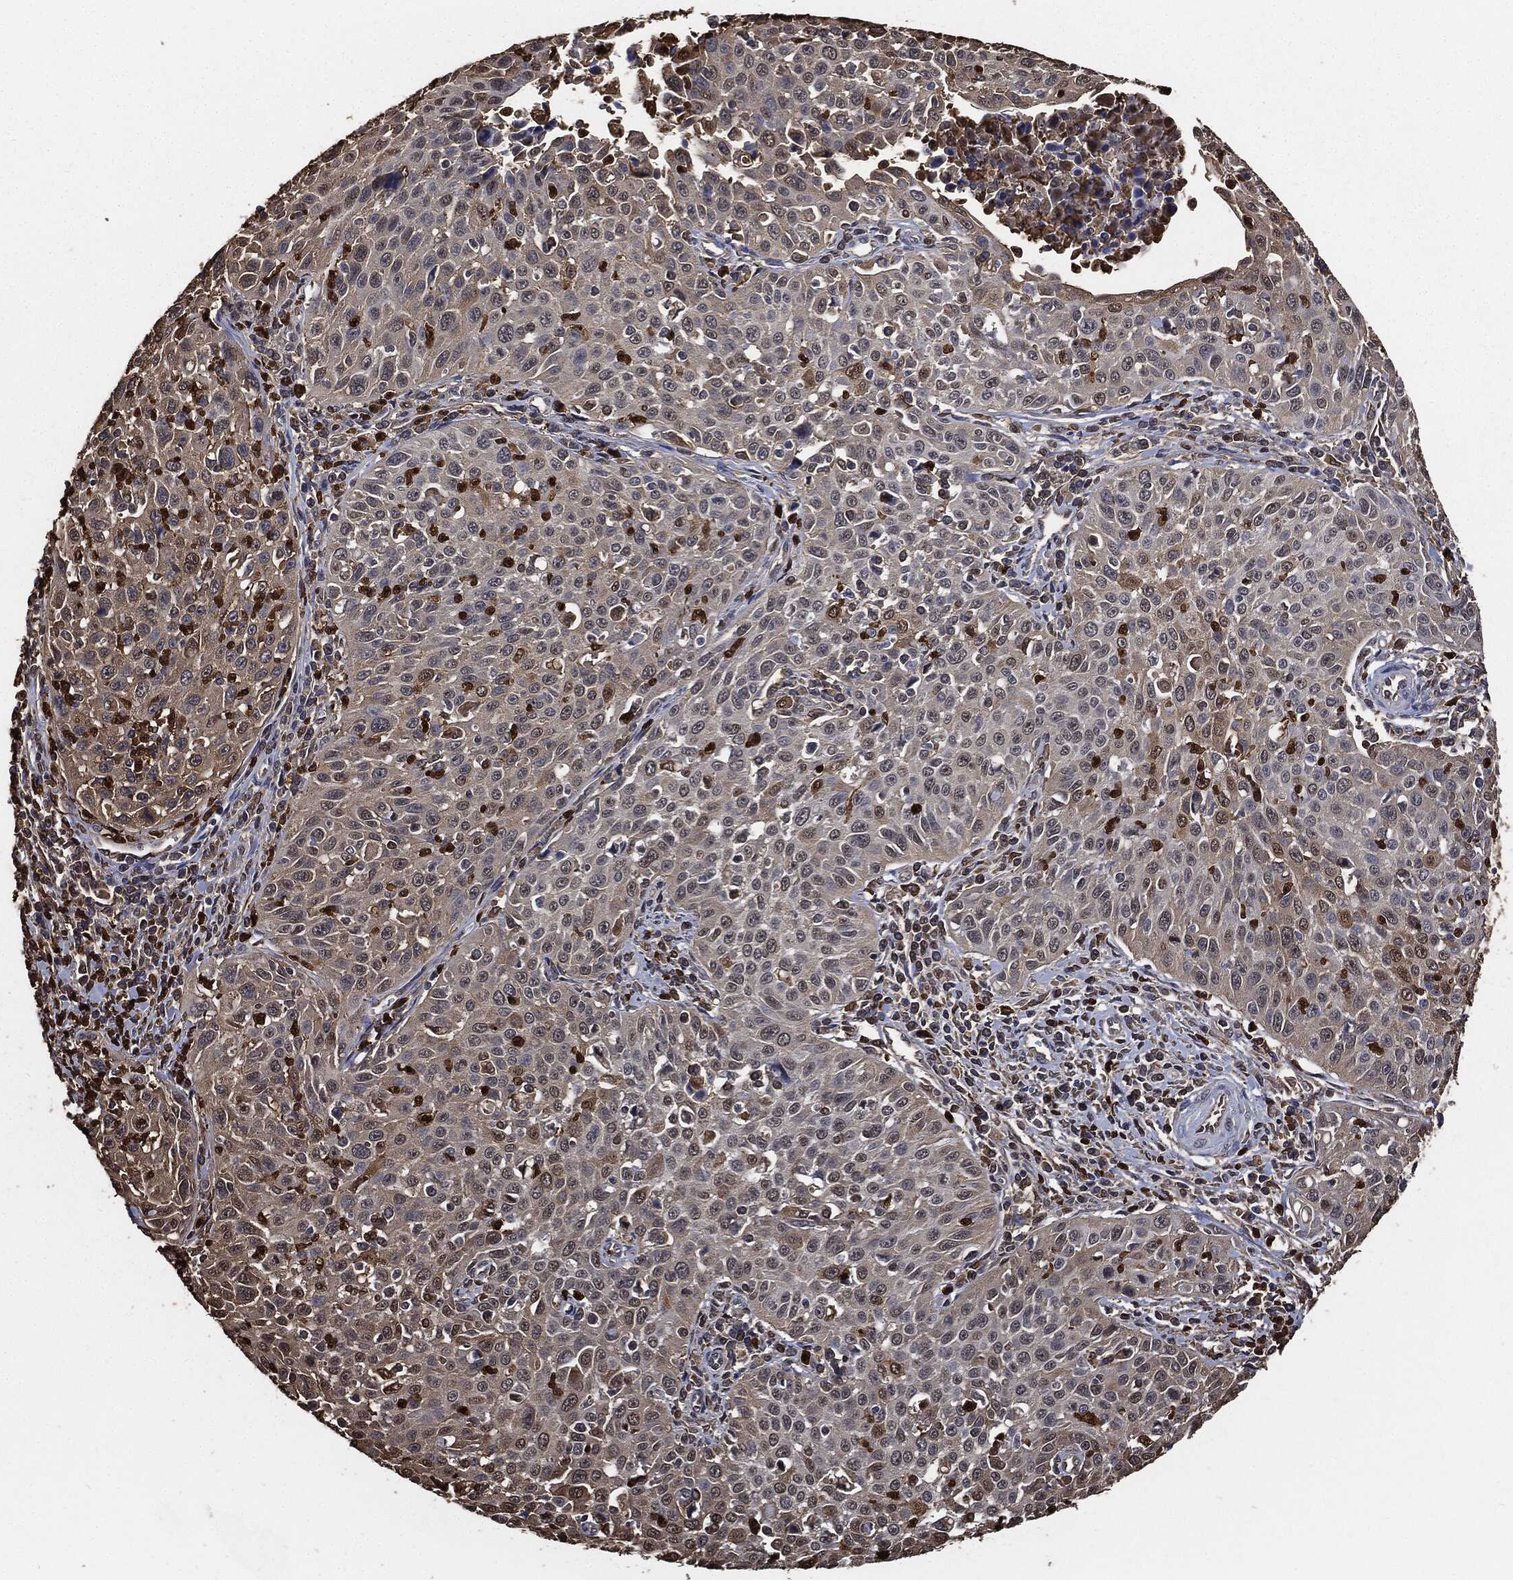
{"staining": {"intensity": "weak", "quantity": "25%-75%", "location": "cytoplasmic/membranous"}, "tissue": "cervical cancer", "cell_type": "Tumor cells", "image_type": "cancer", "snomed": [{"axis": "morphology", "description": "Squamous cell carcinoma, NOS"}, {"axis": "topography", "description": "Cervix"}], "caption": "Squamous cell carcinoma (cervical) stained with a protein marker shows weak staining in tumor cells.", "gene": "S100A9", "patient": {"sex": "female", "age": 26}}